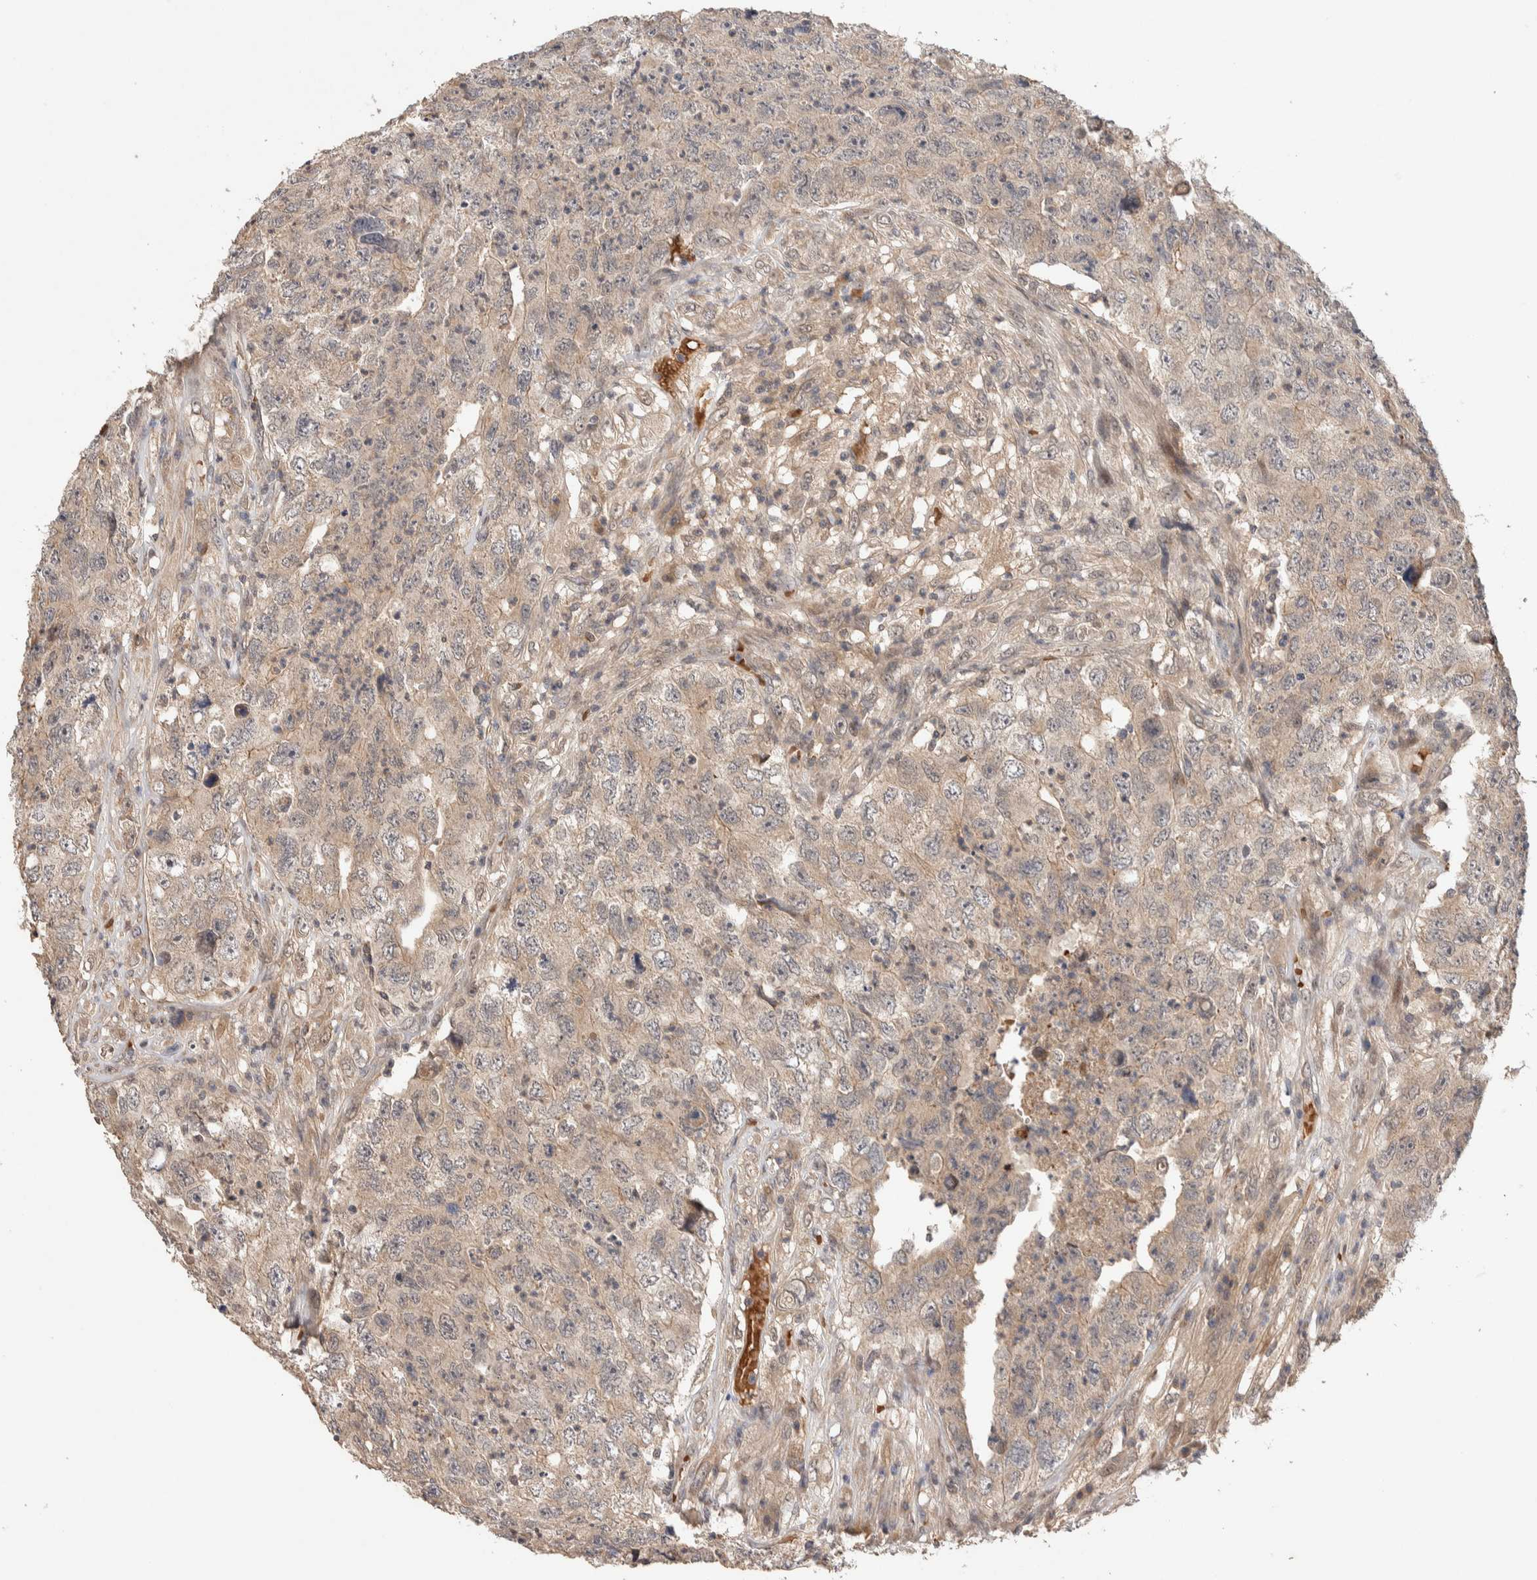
{"staining": {"intensity": "weak", "quantity": ">75%", "location": "cytoplasmic/membranous"}, "tissue": "testis cancer", "cell_type": "Tumor cells", "image_type": "cancer", "snomed": [{"axis": "morphology", "description": "Carcinoma, Embryonal, NOS"}, {"axis": "topography", "description": "Testis"}], "caption": "Testis cancer (embryonal carcinoma) was stained to show a protein in brown. There is low levels of weak cytoplasmic/membranous staining in approximately >75% of tumor cells. (DAB IHC with brightfield microscopy, high magnification).", "gene": "CASK", "patient": {"sex": "male", "age": 32}}